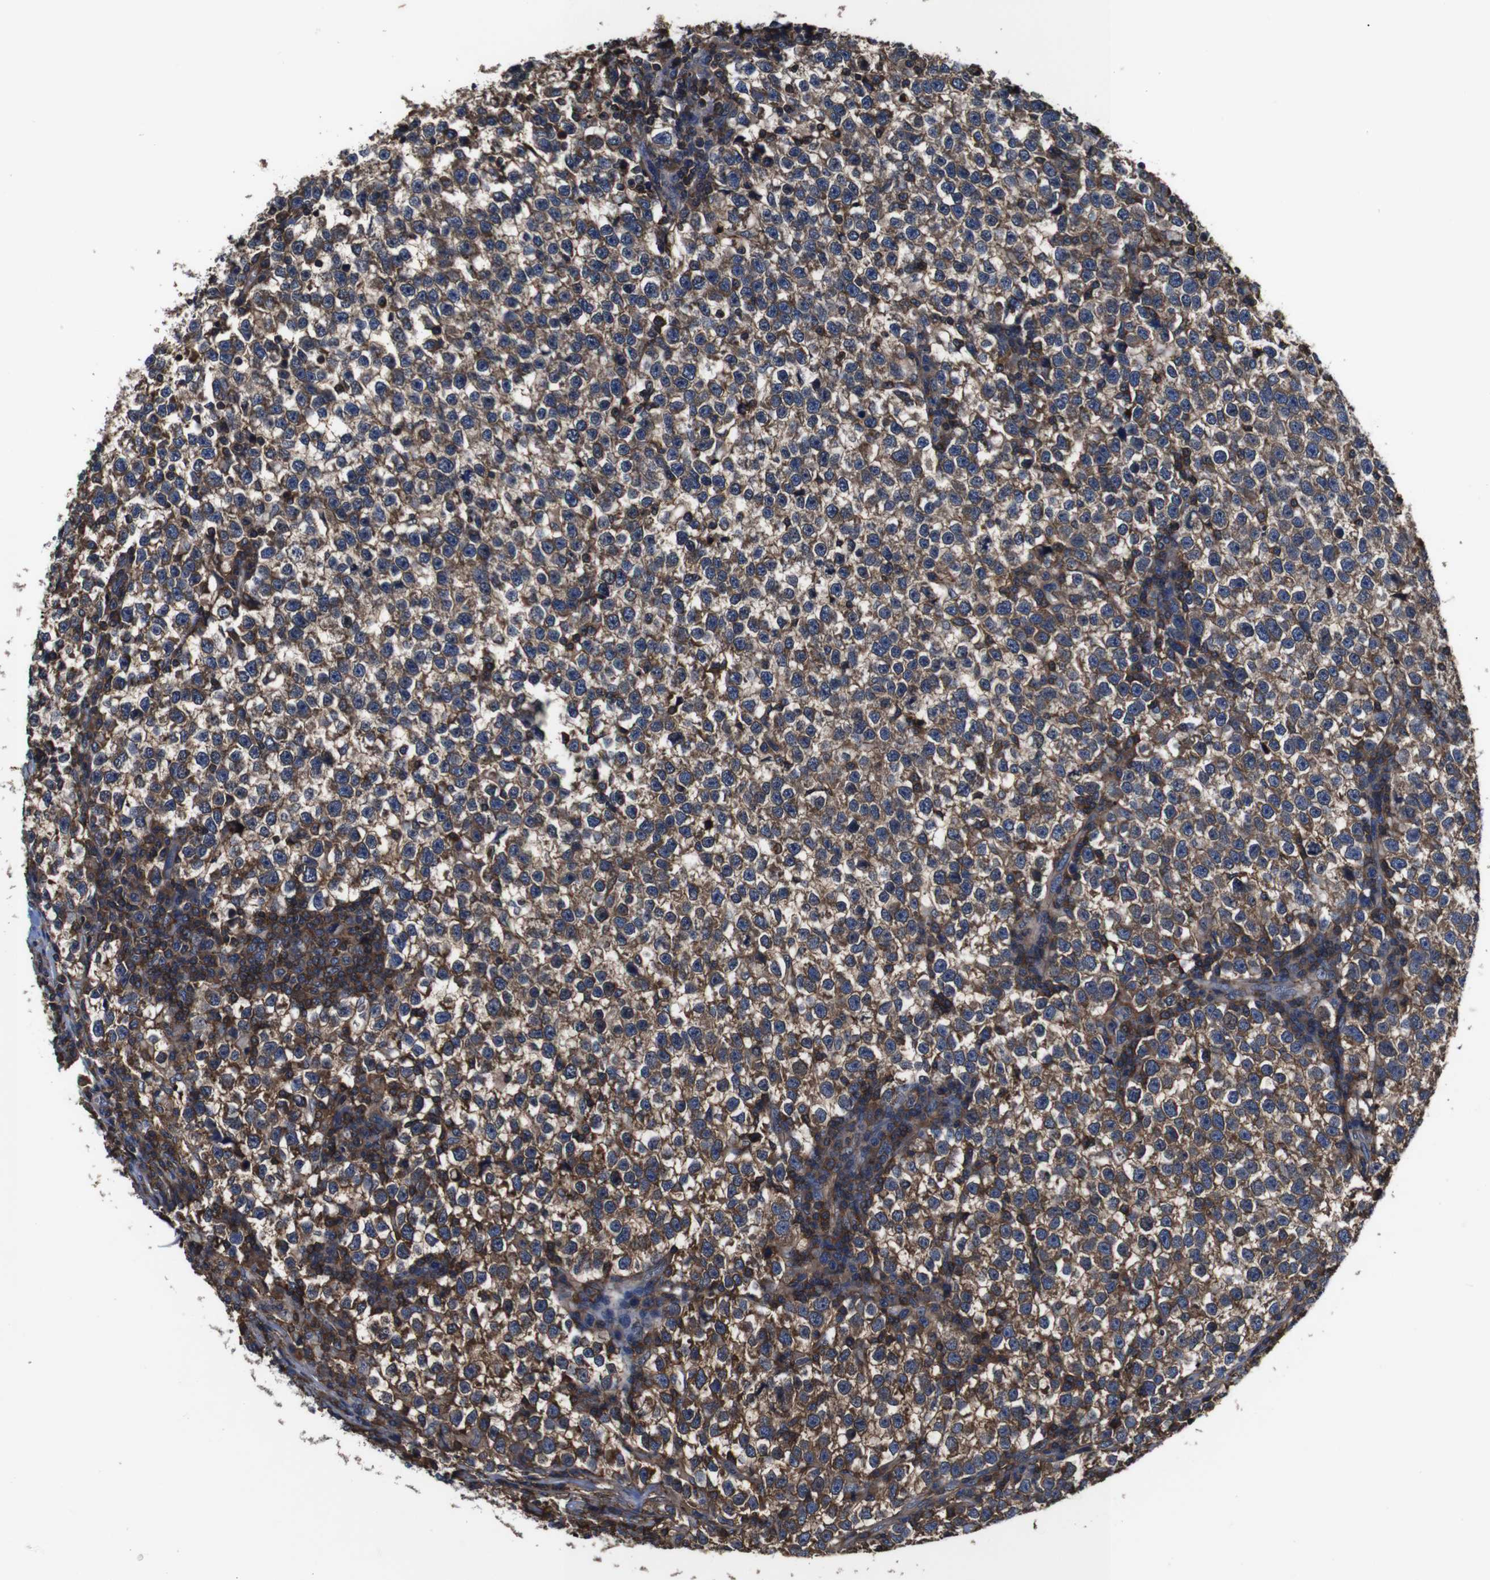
{"staining": {"intensity": "strong", "quantity": ">75%", "location": "cytoplasmic/membranous"}, "tissue": "testis cancer", "cell_type": "Tumor cells", "image_type": "cancer", "snomed": [{"axis": "morphology", "description": "Normal tissue, NOS"}, {"axis": "morphology", "description": "Seminoma, NOS"}, {"axis": "topography", "description": "Testis"}], "caption": "Protein expression analysis of testis cancer (seminoma) shows strong cytoplasmic/membranous expression in approximately >75% of tumor cells.", "gene": "PI4KA", "patient": {"sex": "male", "age": 43}}